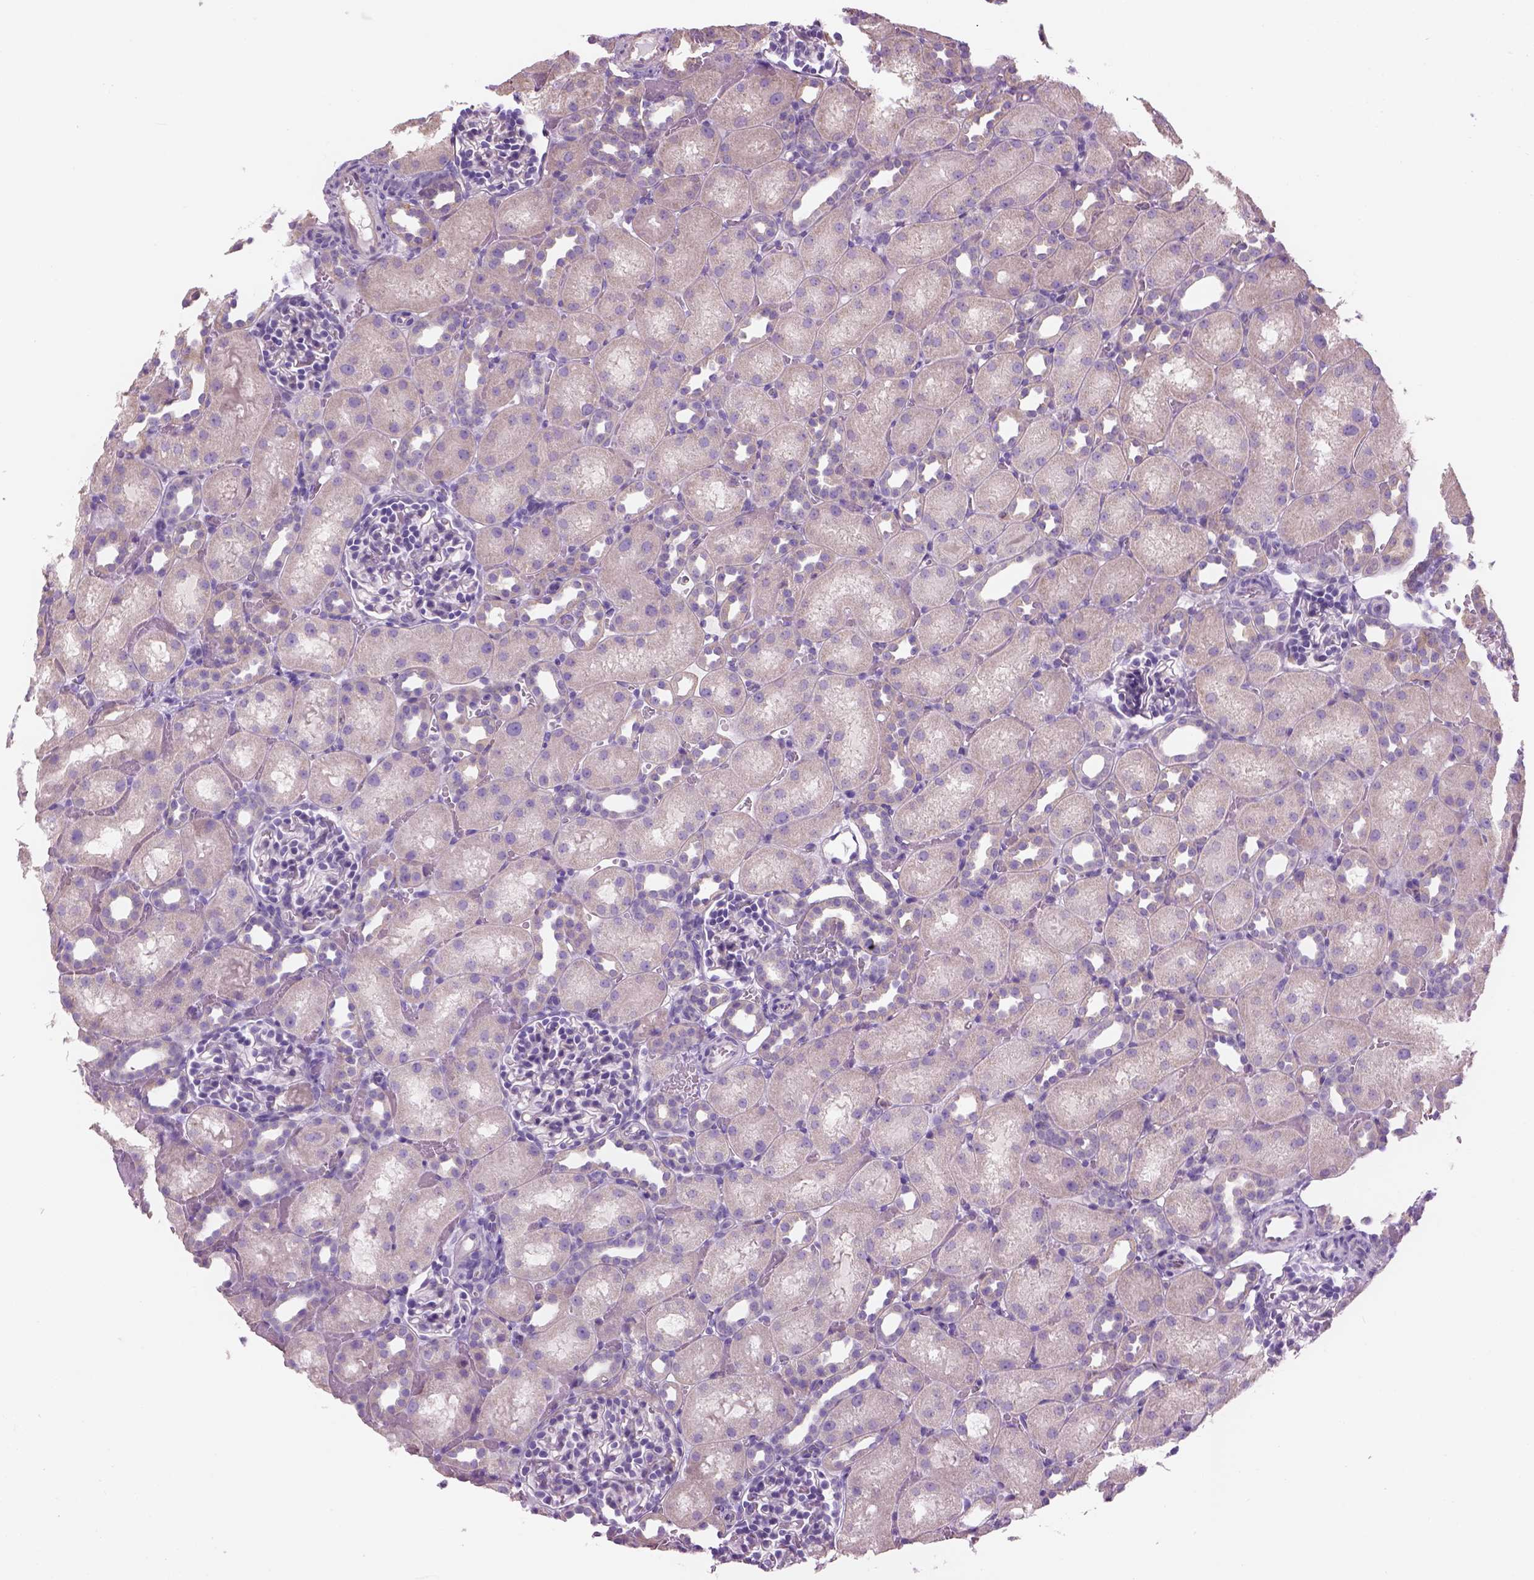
{"staining": {"intensity": "negative", "quantity": "none", "location": "none"}, "tissue": "kidney", "cell_type": "Cells in glomeruli", "image_type": "normal", "snomed": [{"axis": "morphology", "description": "Normal tissue, NOS"}, {"axis": "topography", "description": "Kidney"}], "caption": "Immunohistochemistry photomicrograph of normal kidney: kidney stained with DAB (3,3'-diaminobenzidine) shows no significant protein expression in cells in glomeruli. (Immunohistochemistry (ihc), brightfield microscopy, high magnification).", "gene": "CD84", "patient": {"sex": "male", "age": 1}}